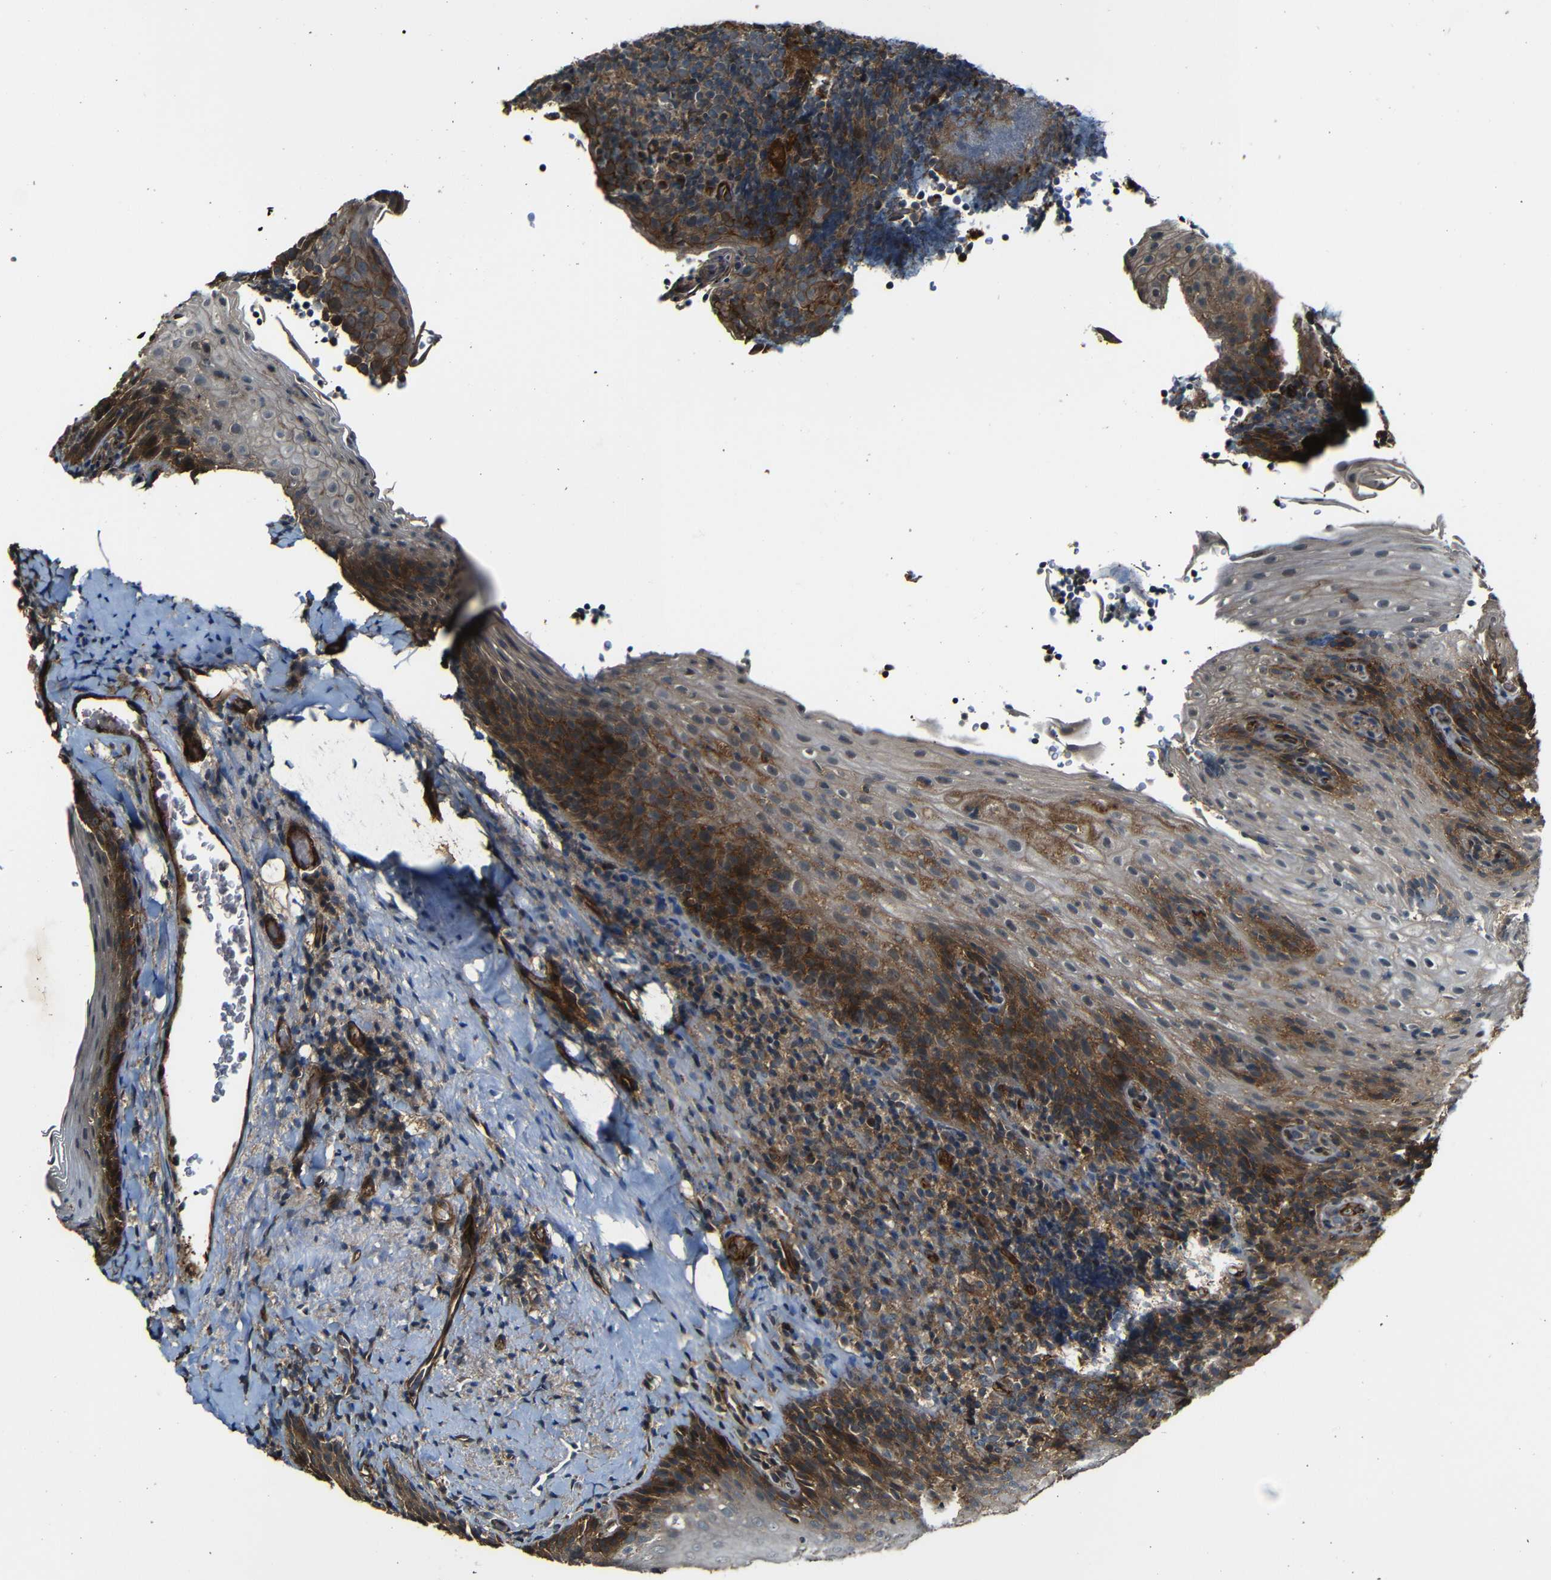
{"staining": {"intensity": "strong", "quantity": "25%-75%", "location": "cytoplasmic/membranous"}, "tissue": "tonsil", "cell_type": "Germinal center cells", "image_type": "normal", "snomed": [{"axis": "morphology", "description": "Normal tissue, NOS"}, {"axis": "topography", "description": "Tonsil"}], "caption": "This photomicrograph shows immunohistochemistry (IHC) staining of unremarkable human tonsil, with high strong cytoplasmic/membranous positivity in about 25%-75% of germinal center cells.", "gene": "RELL1", "patient": {"sex": "male", "age": 37}}